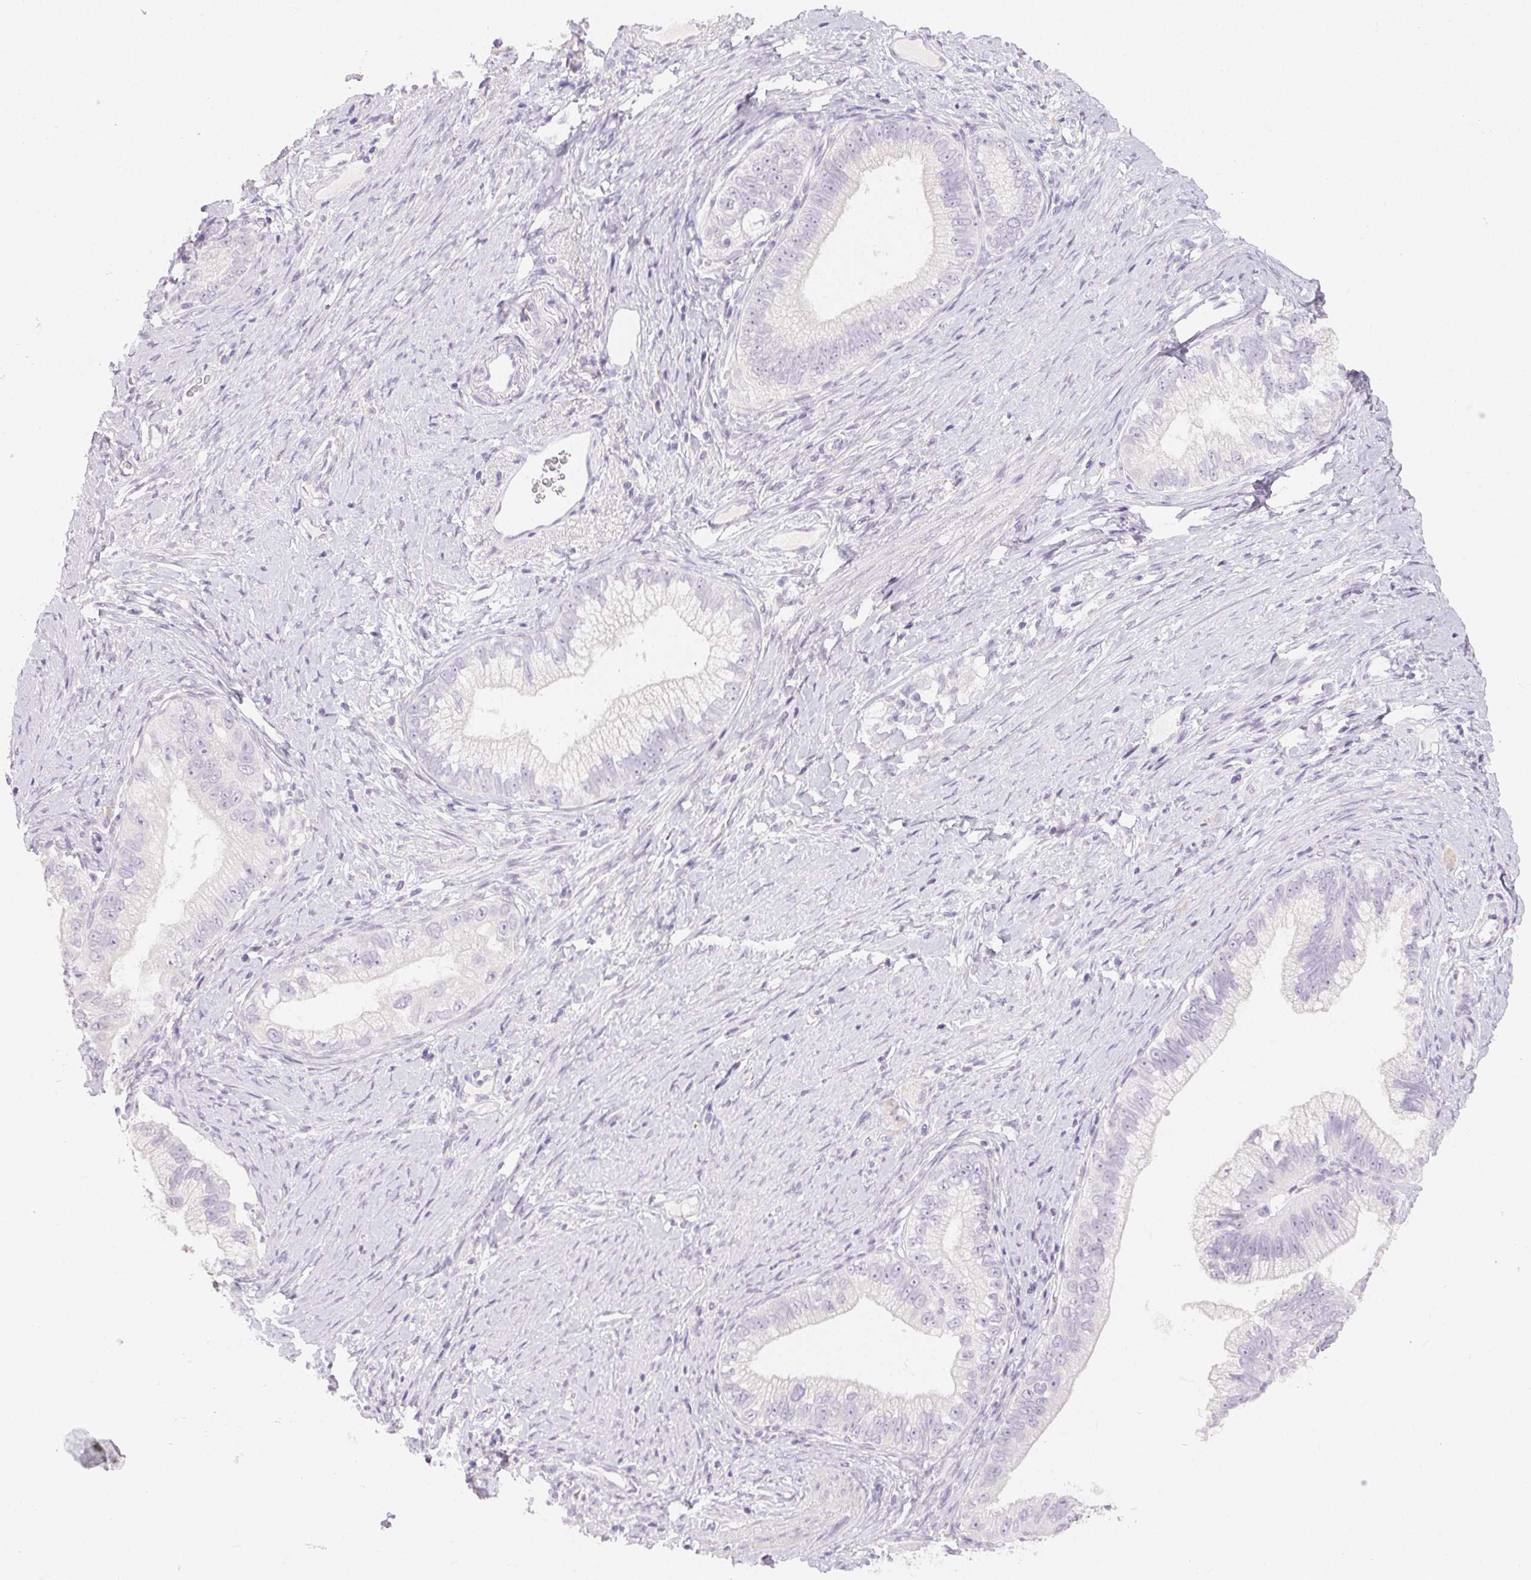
{"staining": {"intensity": "negative", "quantity": "none", "location": "none"}, "tissue": "pancreatic cancer", "cell_type": "Tumor cells", "image_type": "cancer", "snomed": [{"axis": "morphology", "description": "Adenocarcinoma, NOS"}, {"axis": "topography", "description": "Pancreas"}], "caption": "IHC of human pancreatic adenocarcinoma shows no expression in tumor cells.", "gene": "MIOX", "patient": {"sex": "male", "age": 70}}